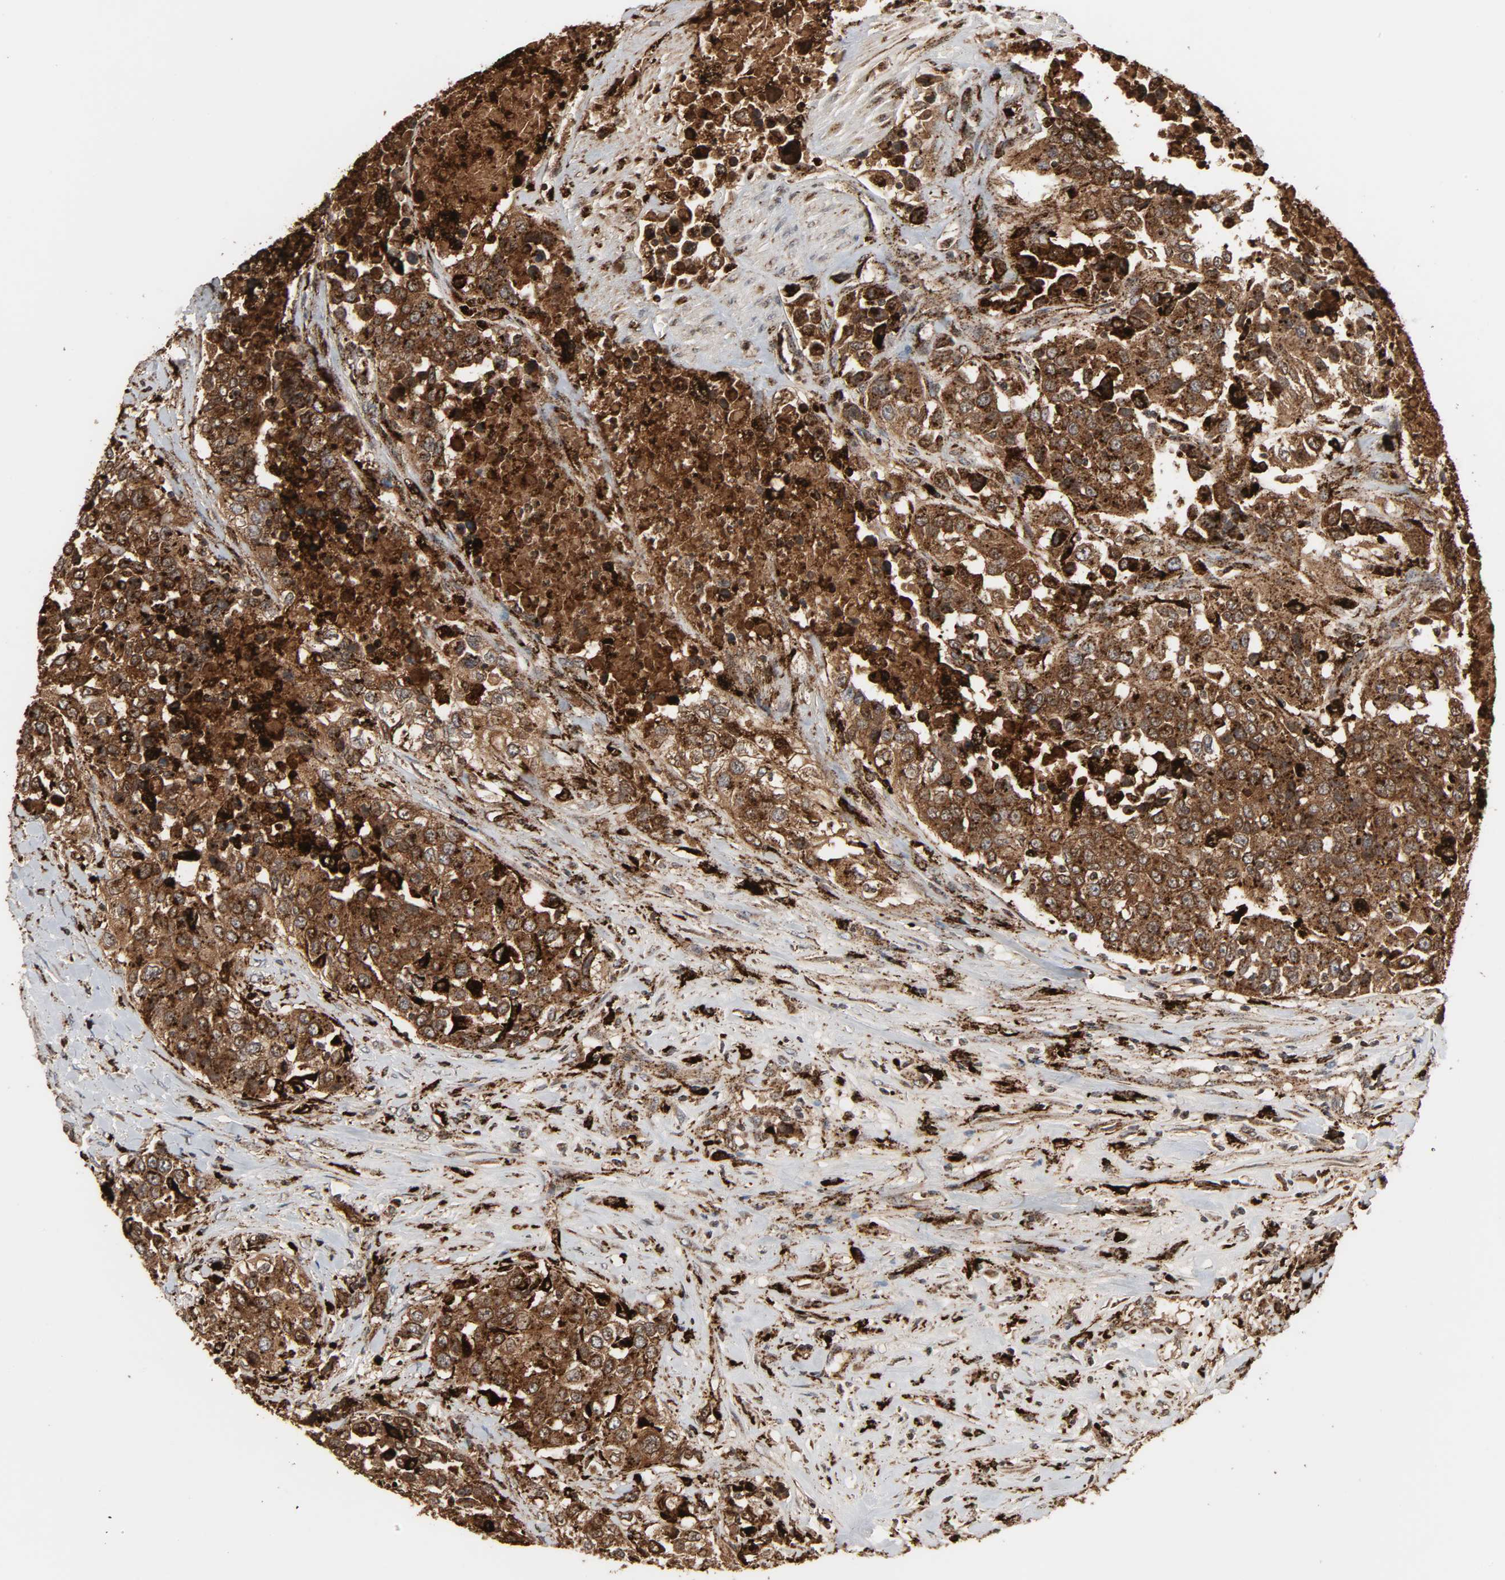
{"staining": {"intensity": "strong", "quantity": ">75%", "location": "cytoplasmic/membranous"}, "tissue": "urothelial cancer", "cell_type": "Tumor cells", "image_type": "cancer", "snomed": [{"axis": "morphology", "description": "Urothelial carcinoma, High grade"}, {"axis": "topography", "description": "Urinary bladder"}], "caption": "Immunohistochemical staining of human urothelial cancer reveals strong cytoplasmic/membranous protein expression in approximately >75% of tumor cells.", "gene": "PSAP", "patient": {"sex": "female", "age": 80}}